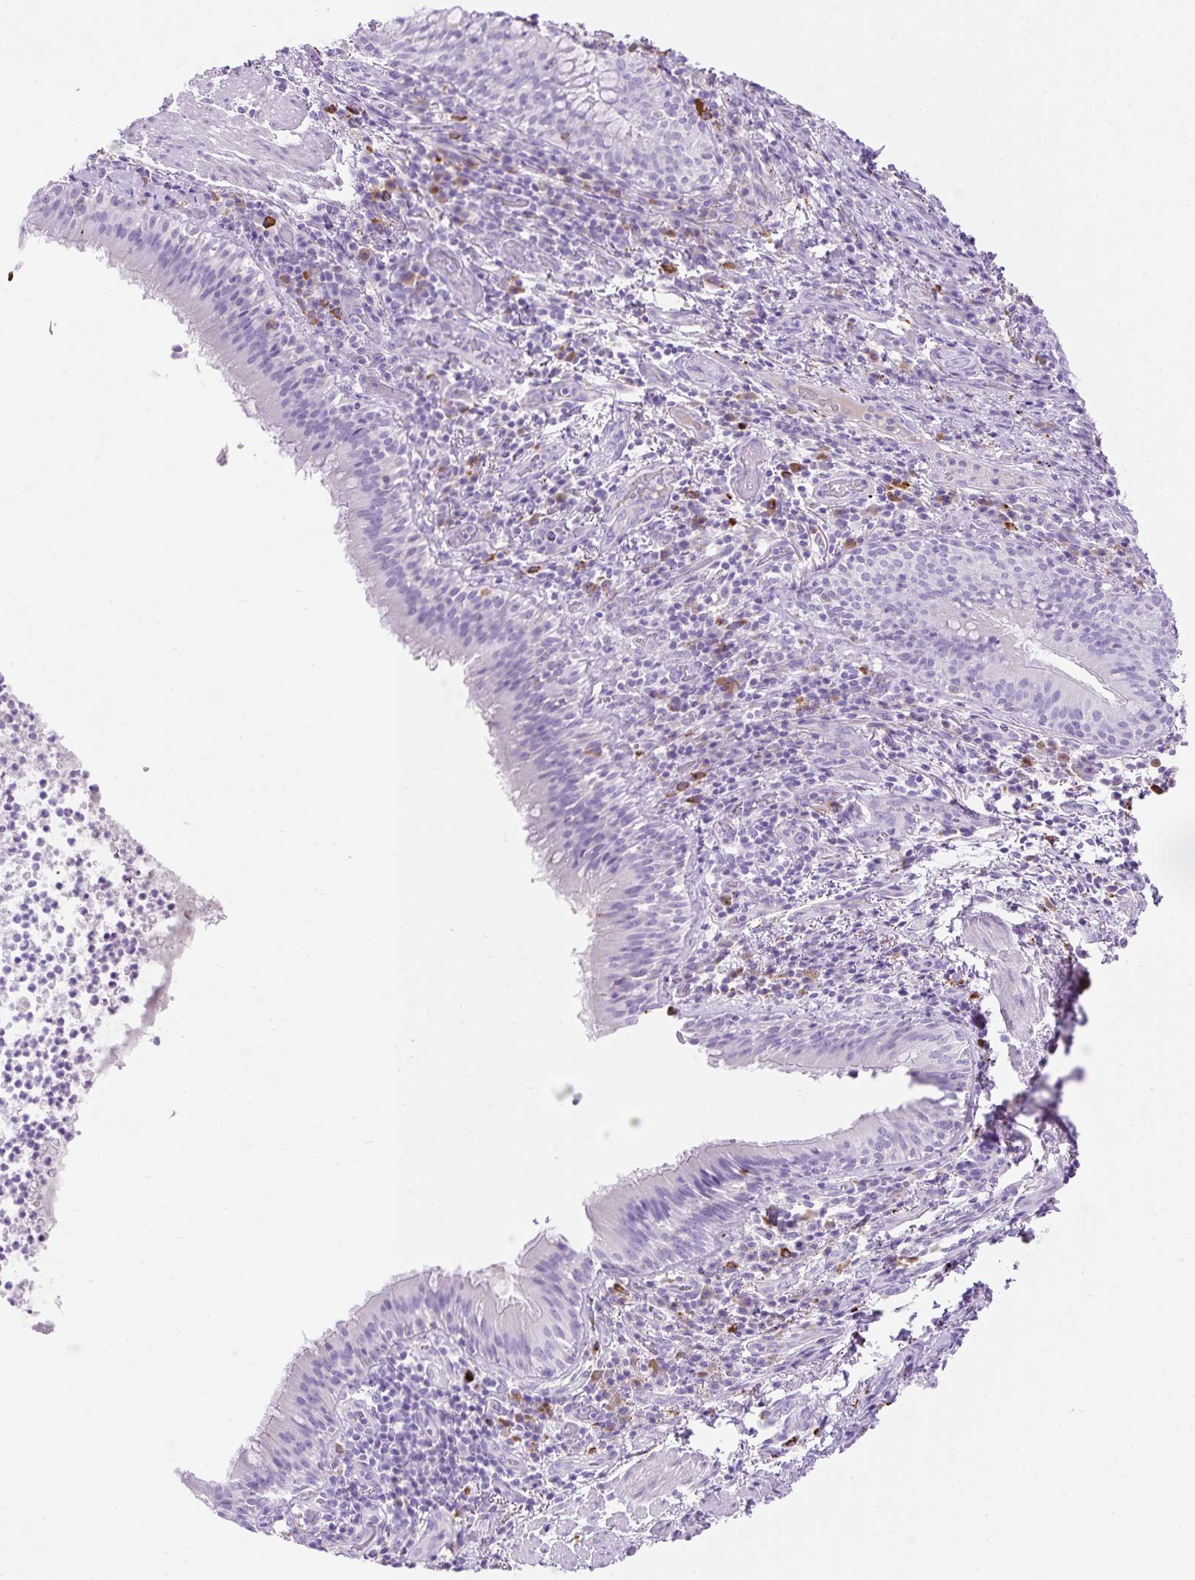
{"staining": {"intensity": "weak", "quantity": "<25%", "location": "cytoplasmic/membranous"}, "tissue": "bronchus", "cell_type": "Respiratory epithelial cells", "image_type": "normal", "snomed": [{"axis": "morphology", "description": "Normal tissue, NOS"}, {"axis": "topography", "description": "Cartilage tissue"}, {"axis": "topography", "description": "Bronchus"}], "caption": "IHC histopathology image of normal bronchus stained for a protein (brown), which exhibits no positivity in respiratory epithelial cells.", "gene": "HEXB", "patient": {"sex": "male", "age": 56}}